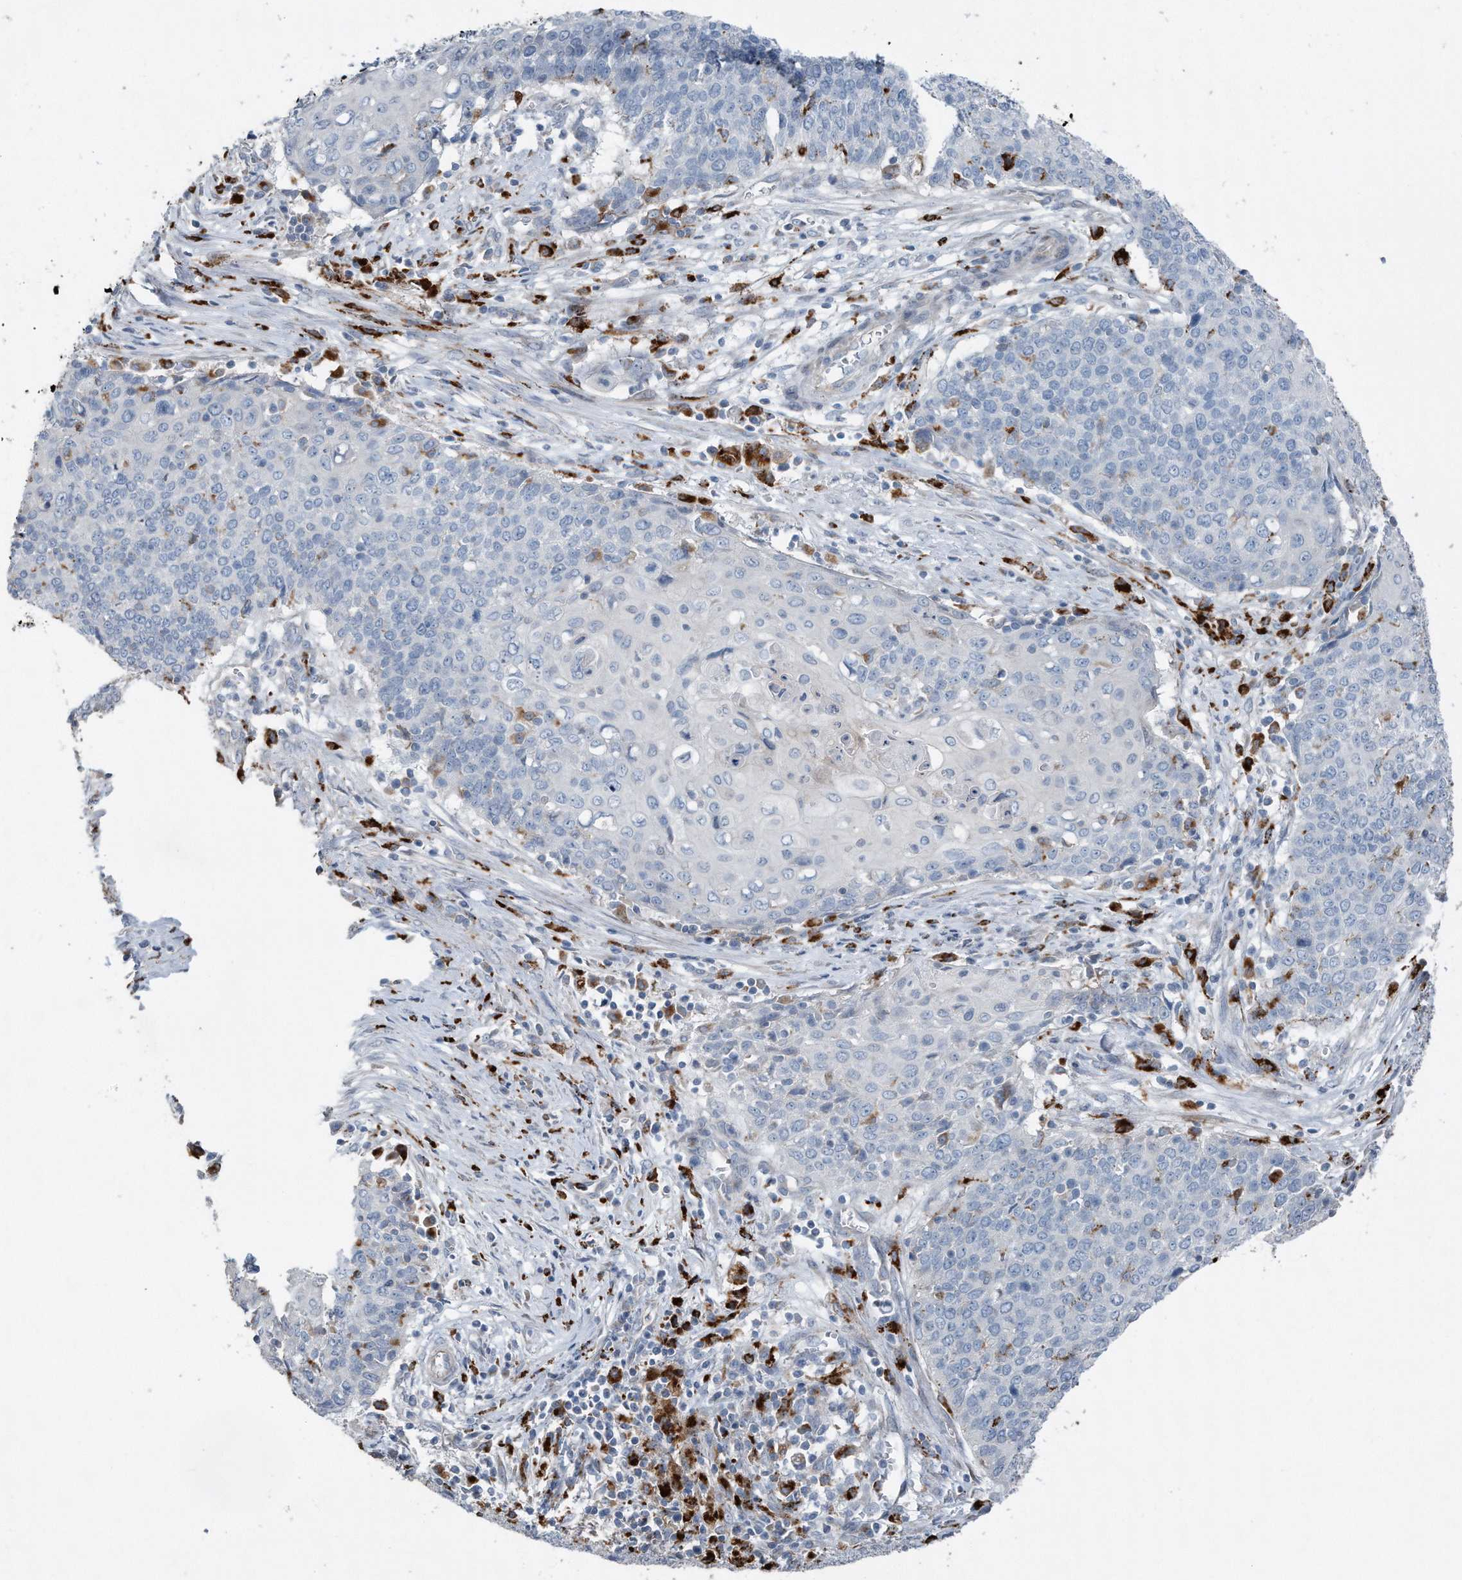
{"staining": {"intensity": "negative", "quantity": "none", "location": "none"}, "tissue": "cervical cancer", "cell_type": "Tumor cells", "image_type": "cancer", "snomed": [{"axis": "morphology", "description": "Squamous cell carcinoma, NOS"}, {"axis": "topography", "description": "Cervix"}], "caption": "An IHC histopathology image of cervical cancer (squamous cell carcinoma) is shown. There is no staining in tumor cells of cervical cancer (squamous cell carcinoma).", "gene": "ZNF772", "patient": {"sex": "female", "age": 39}}